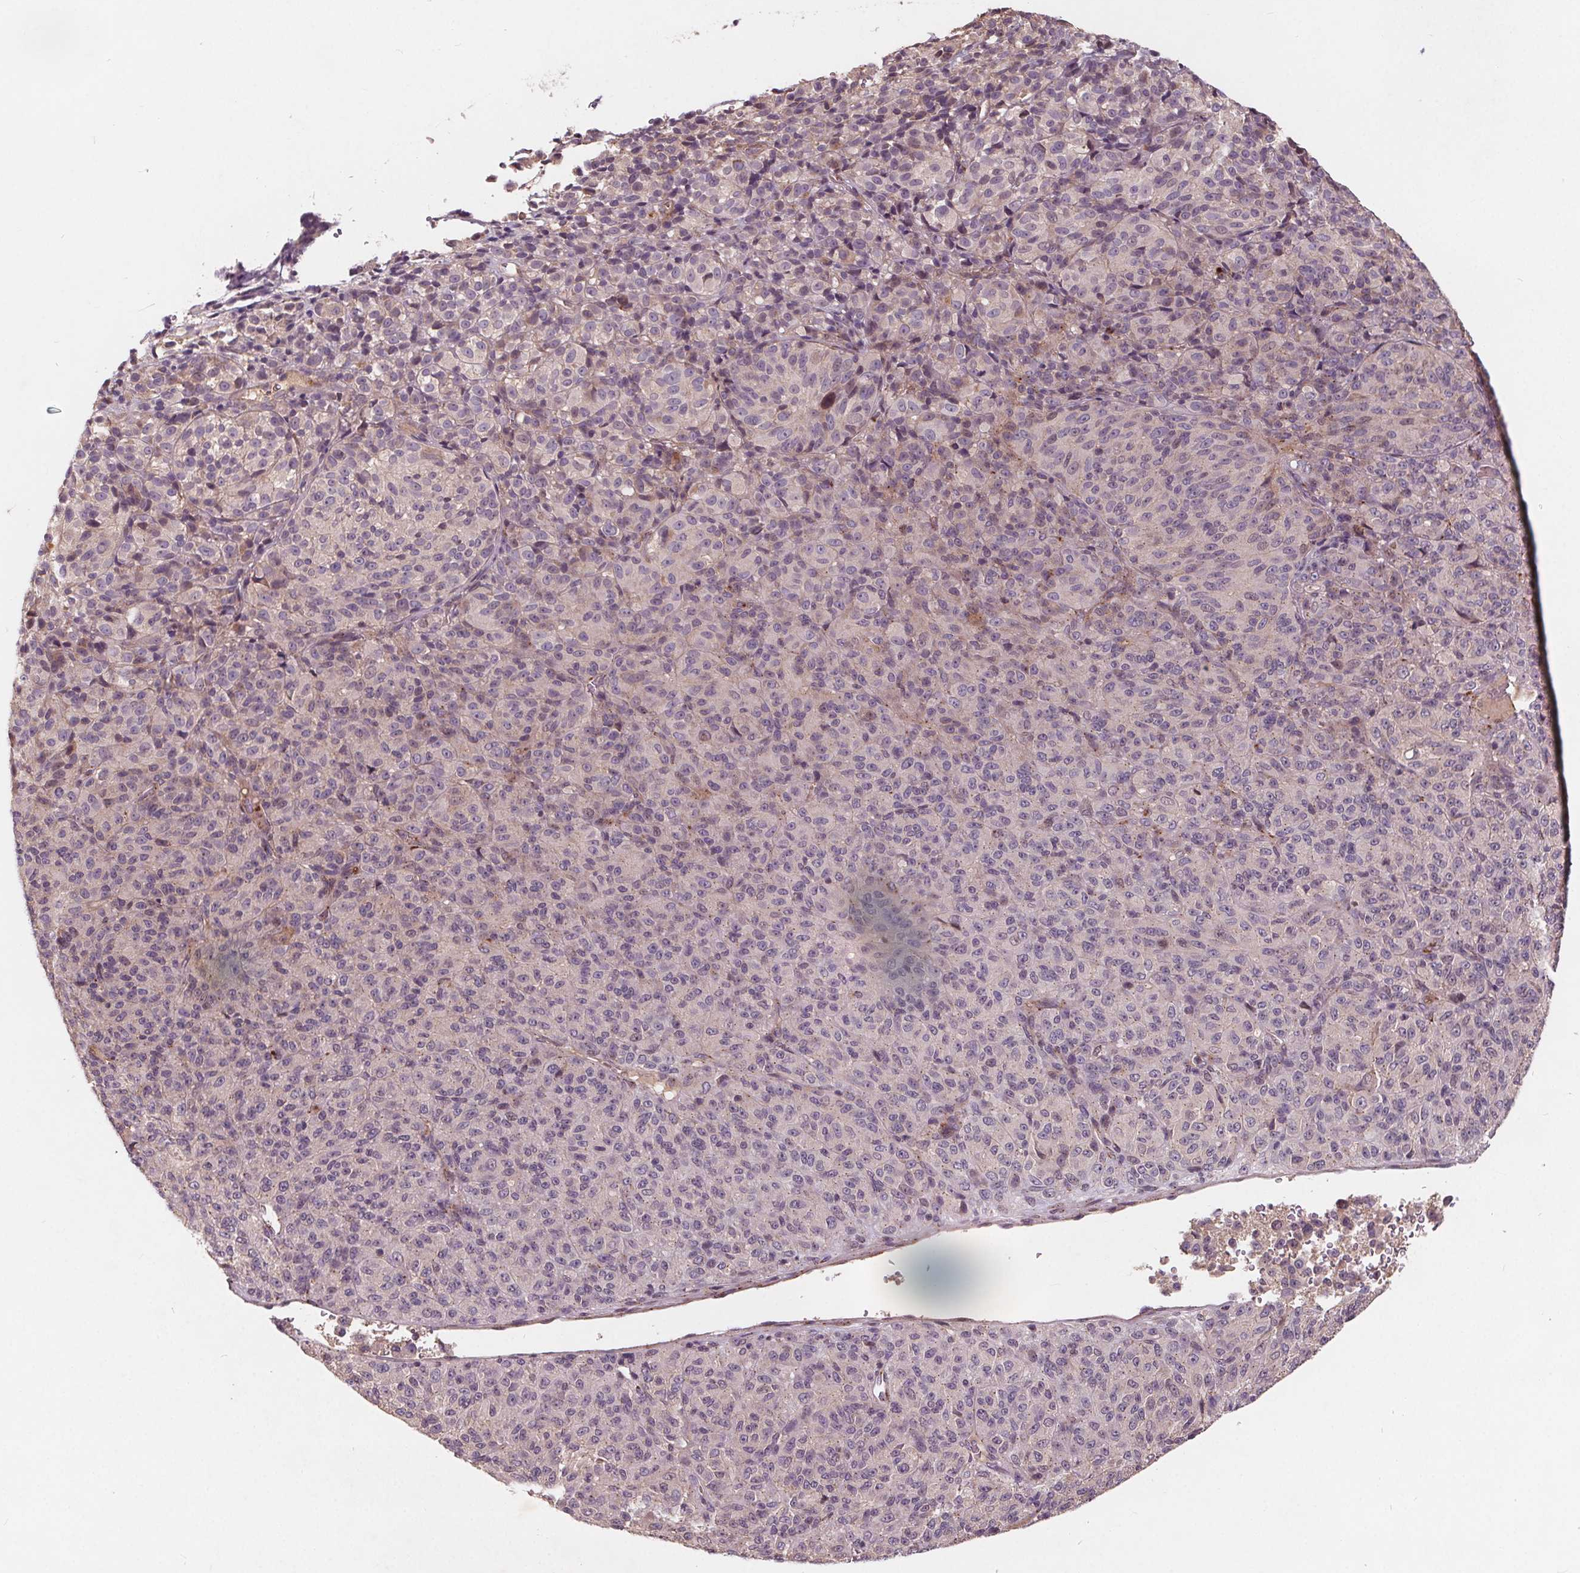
{"staining": {"intensity": "negative", "quantity": "none", "location": "none"}, "tissue": "melanoma", "cell_type": "Tumor cells", "image_type": "cancer", "snomed": [{"axis": "morphology", "description": "Malignant melanoma, Metastatic site"}, {"axis": "topography", "description": "Brain"}], "caption": "A high-resolution photomicrograph shows immunohistochemistry (IHC) staining of malignant melanoma (metastatic site), which demonstrates no significant expression in tumor cells.", "gene": "CSNK1G2", "patient": {"sex": "female", "age": 56}}